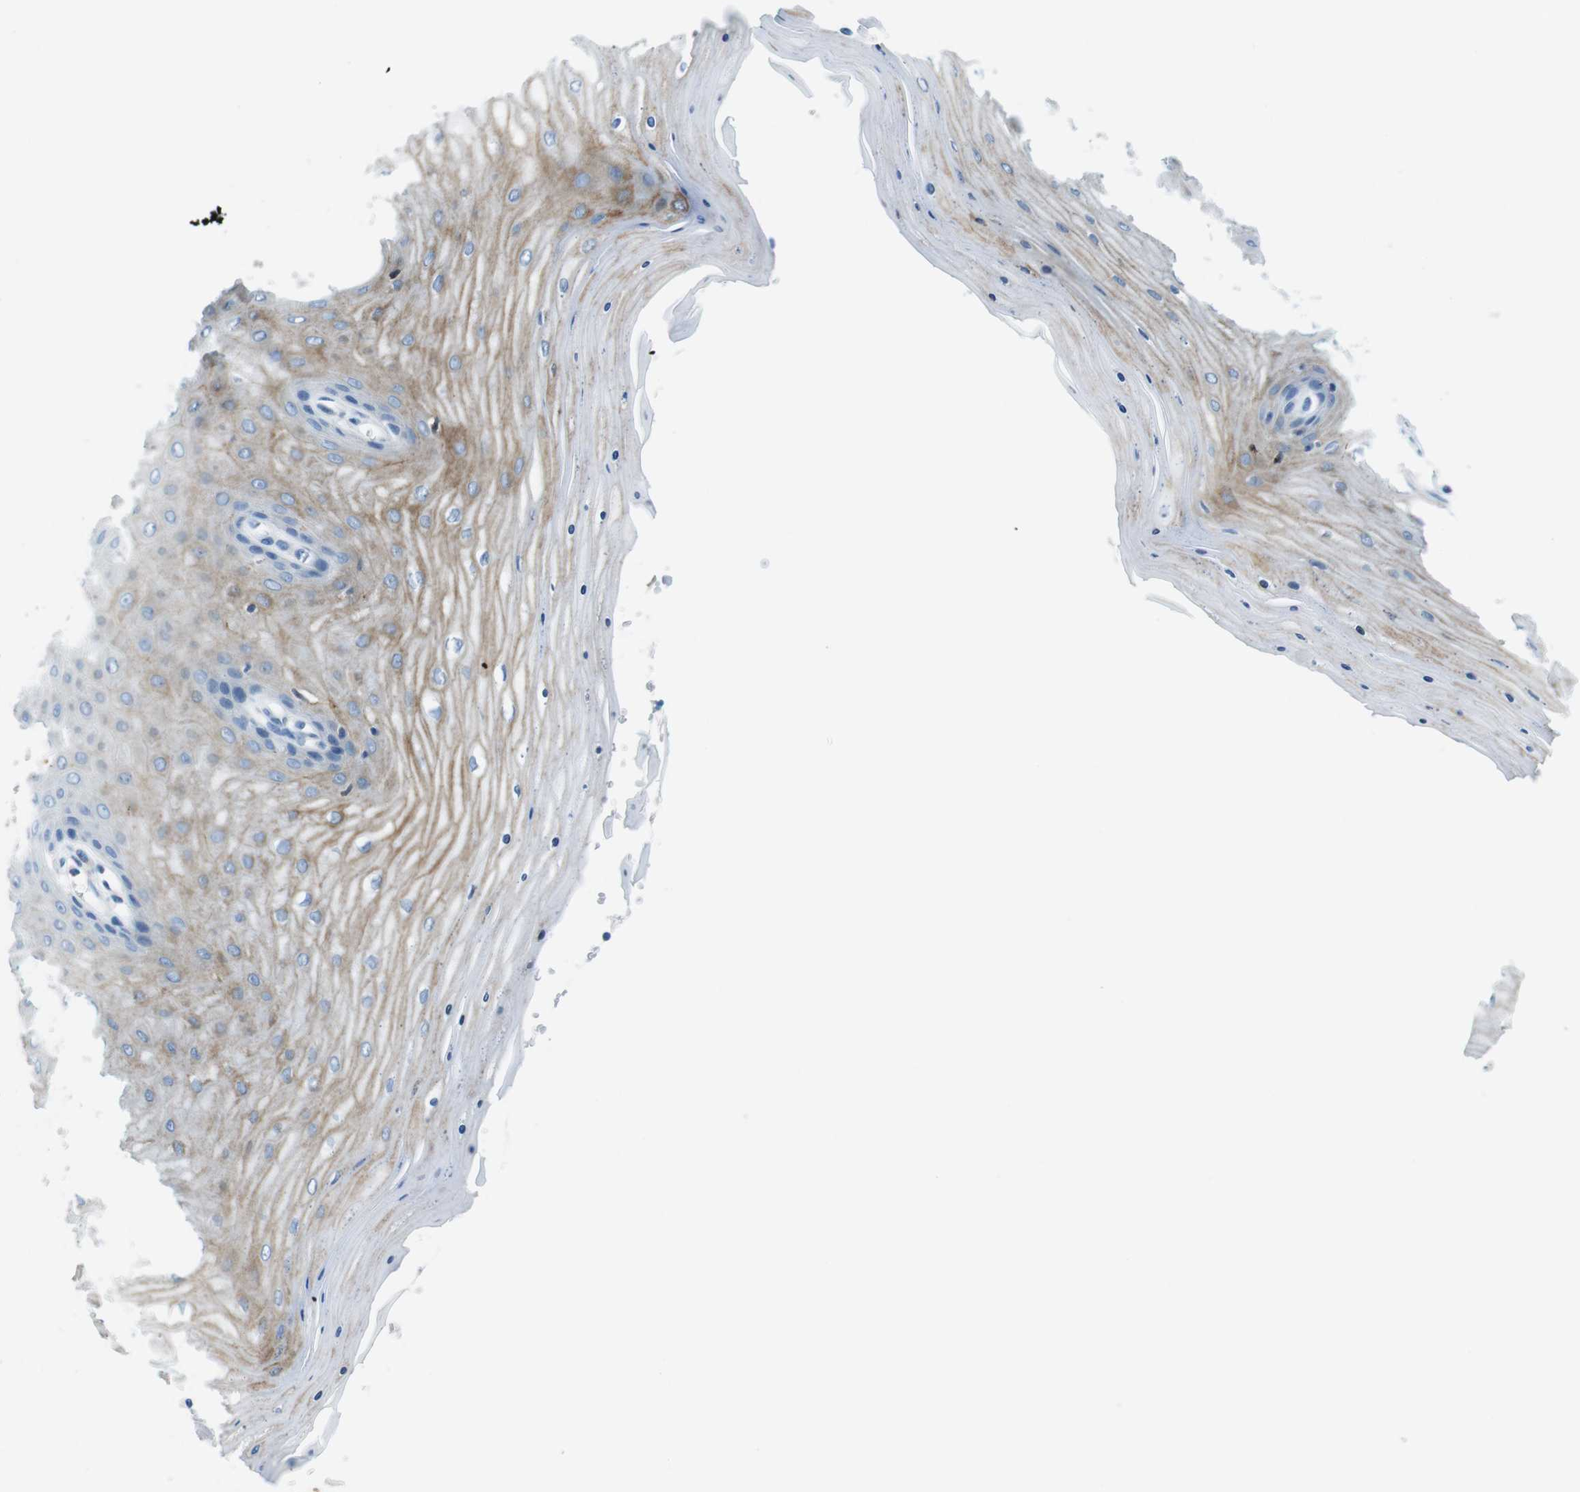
{"staining": {"intensity": "weak", "quantity": "<25%", "location": "cytoplasmic/membranous"}, "tissue": "cervix", "cell_type": "Glandular cells", "image_type": "normal", "snomed": [{"axis": "morphology", "description": "Normal tissue, NOS"}, {"axis": "topography", "description": "Cervix"}], "caption": "High magnification brightfield microscopy of normal cervix stained with DAB (3,3'-diaminobenzidine) (brown) and counterstained with hematoxylin (blue): glandular cells show no significant positivity. The staining was performed using DAB (3,3'-diaminobenzidine) to visualize the protein expression in brown, while the nuclei were stained in blue with hematoxylin (Magnification: 20x).", "gene": "SLC35A3", "patient": {"sex": "female", "age": 55}}